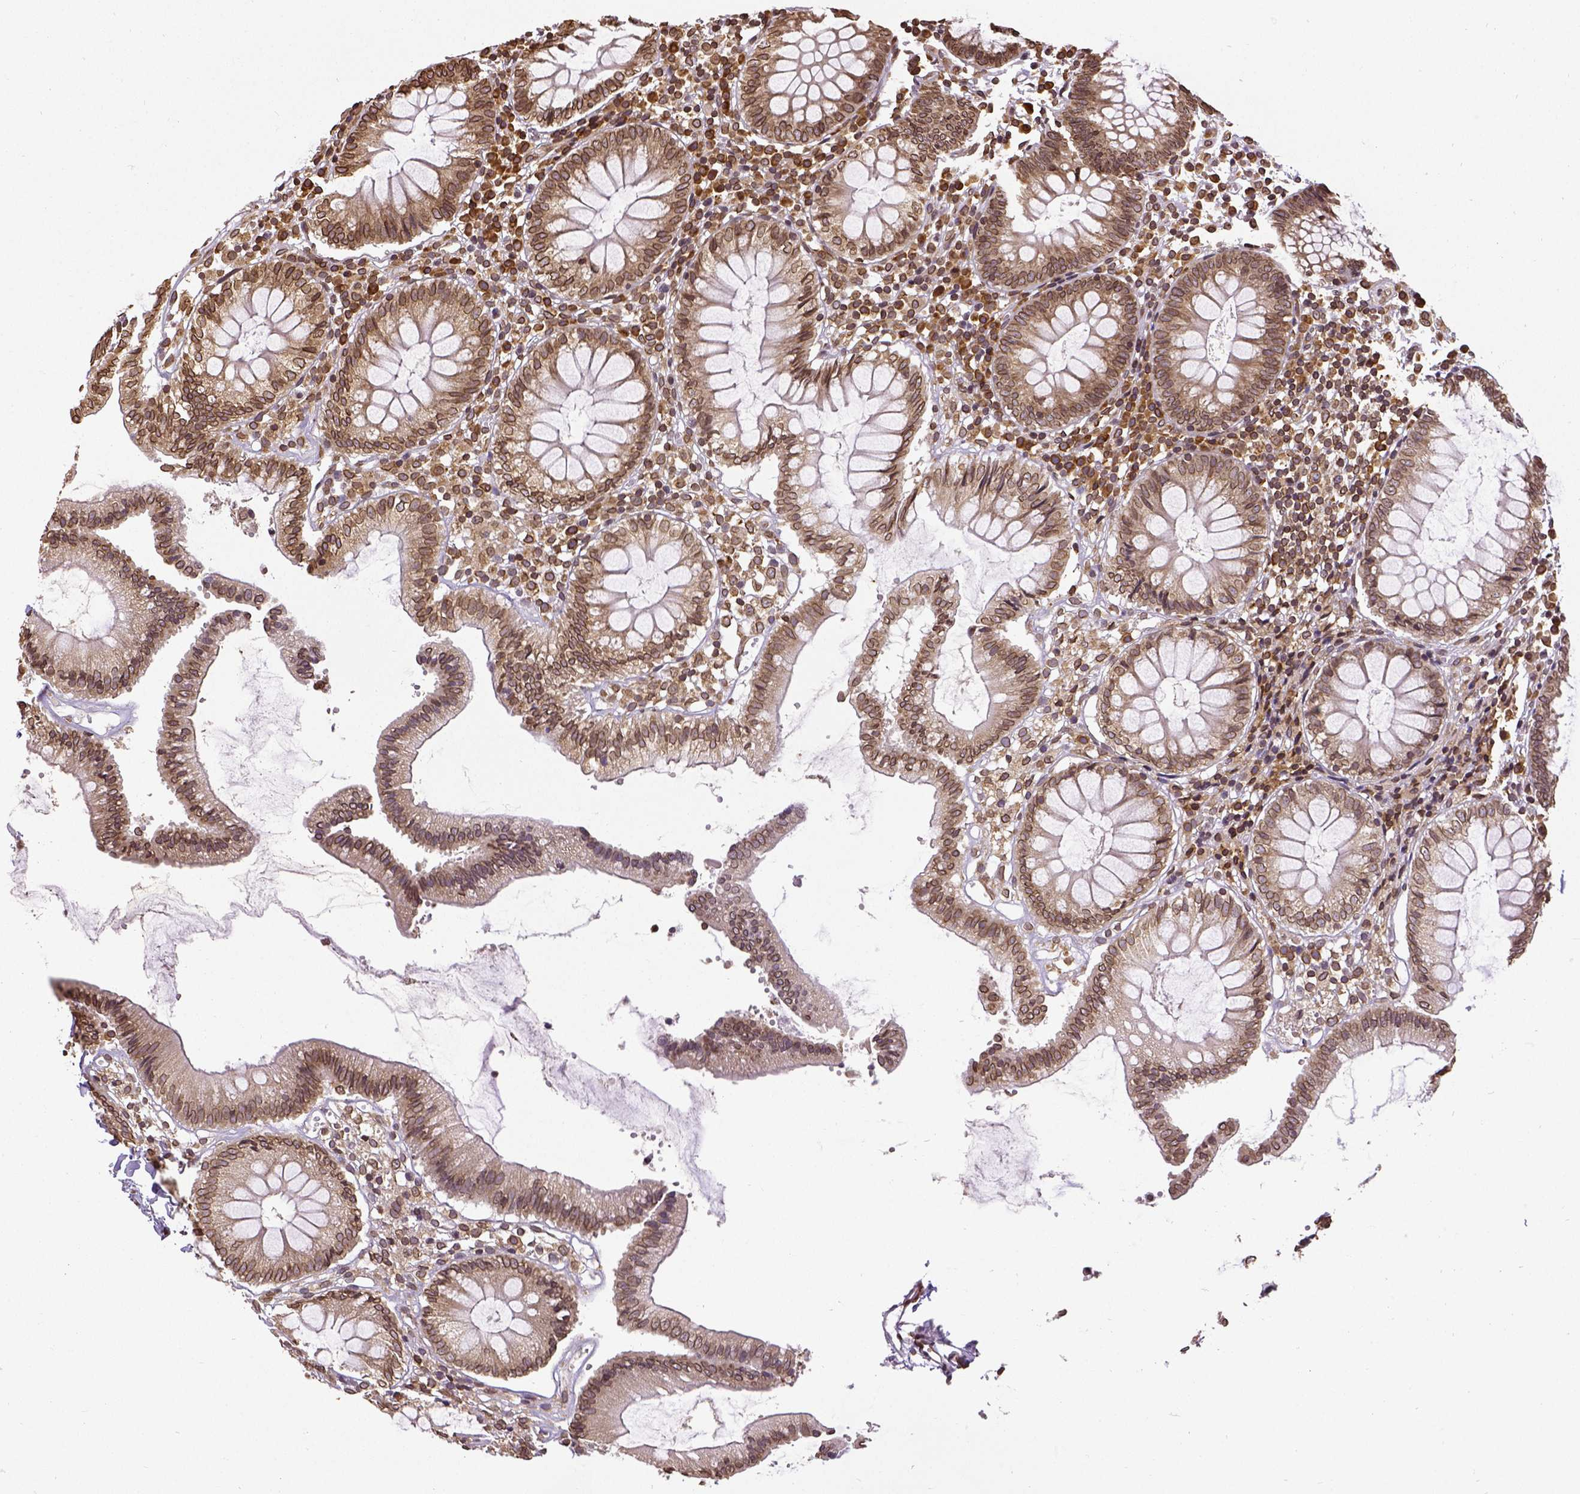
{"staining": {"intensity": "strong", "quantity": ">75%", "location": "cytoplasmic/membranous,nuclear"}, "tissue": "colon", "cell_type": "Endothelial cells", "image_type": "normal", "snomed": [{"axis": "morphology", "description": "Normal tissue, NOS"}, {"axis": "morphology", "description": "Adenocarcinoma, NOS"}, {"axis": "topography", "description": "Colon"}], "caption": "Immunohistochemical staining of normal human colon displays strong cytoplasmic/membranous,nuclear protein expression in approximately >75% of endothelial cells. Nuclei are stained in blue.", "gene": "MTDH", "patient": {"sex": "male", "age": 83}}